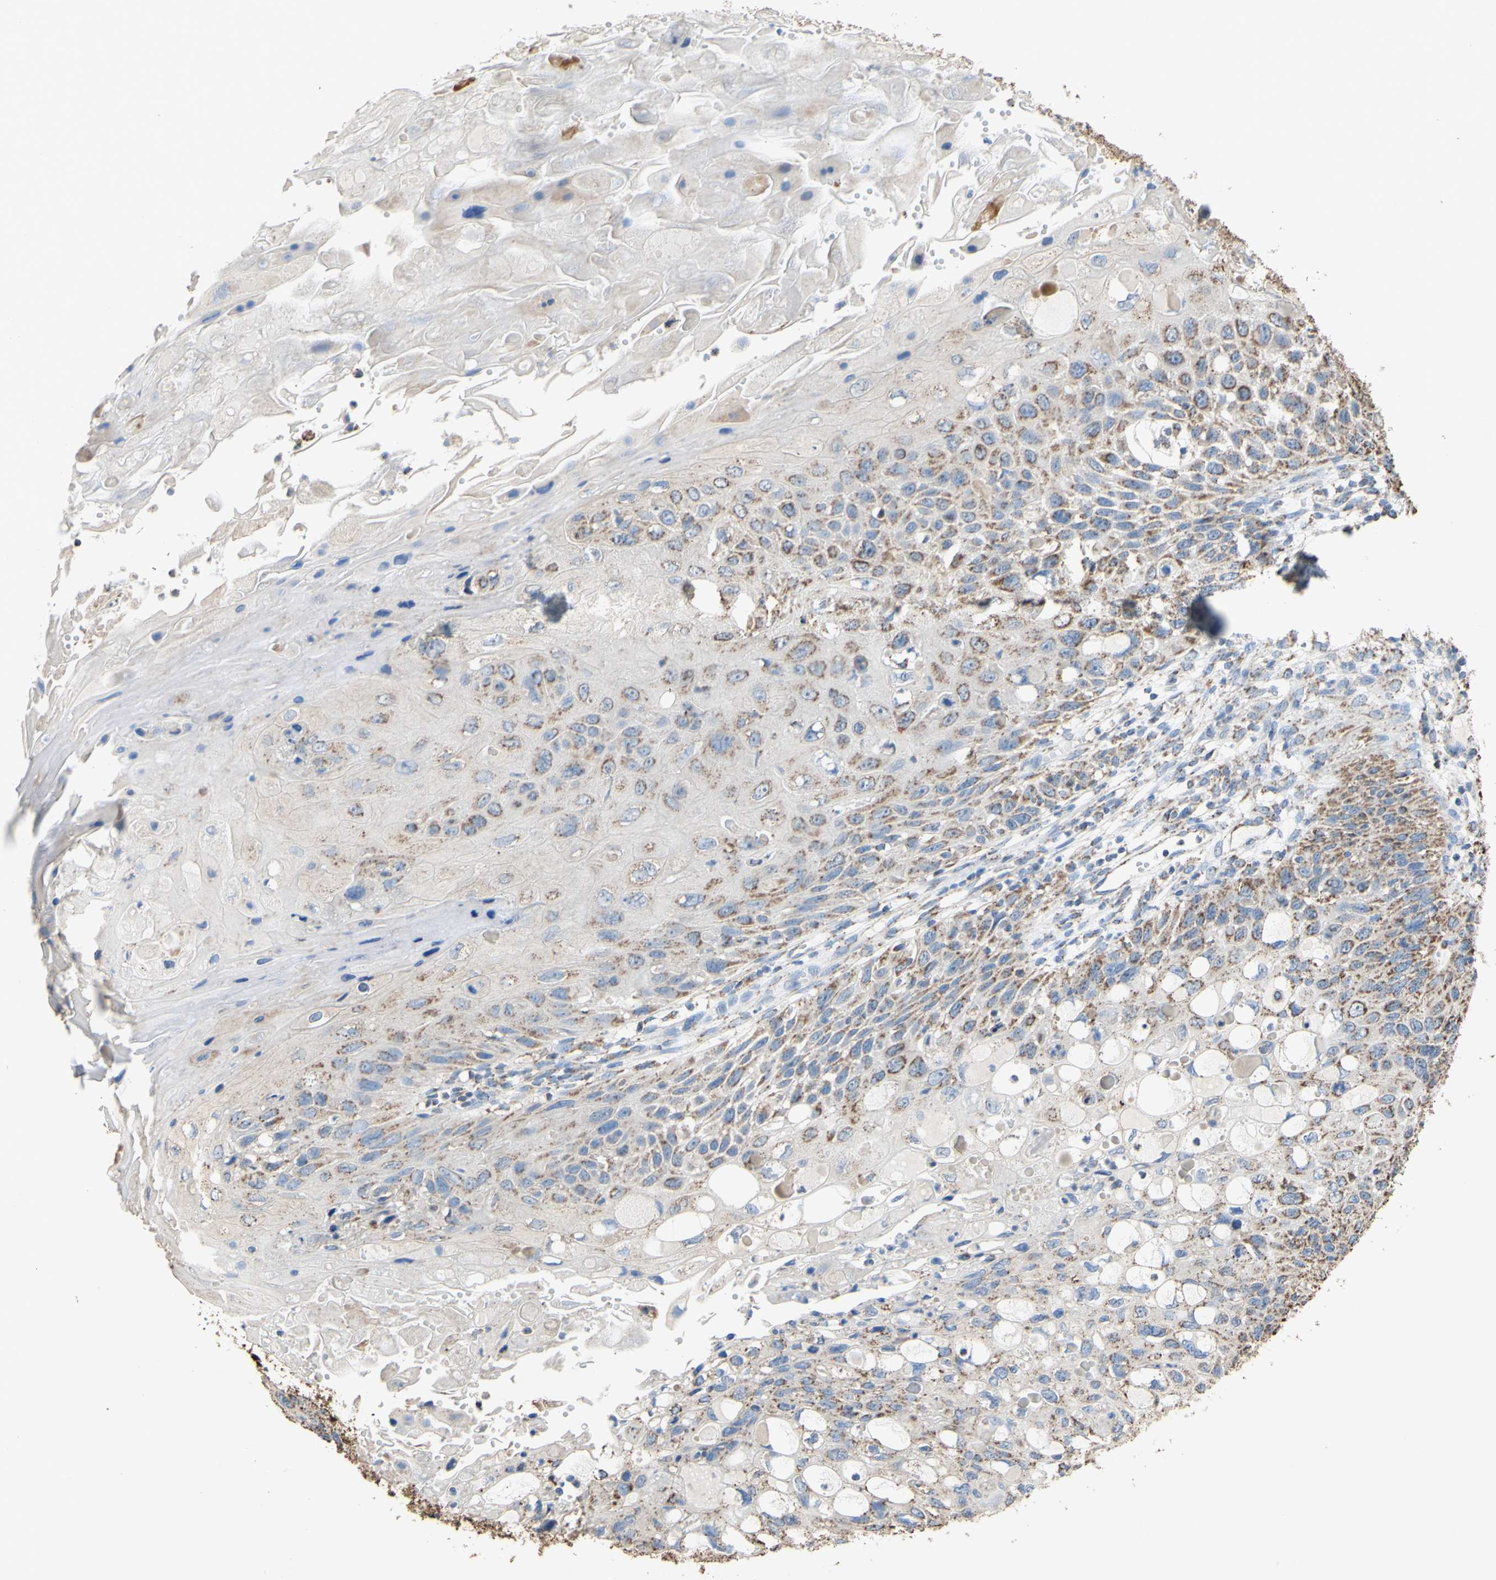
{"staining": {"intensity": "weak", "quantity": "25%-75%", "location": "cytoplasmic/membranous"}, "tissue": "cervical cancer", "cell_type": "Tumor cells", "image_type": "cancer", "snomed": [{"axis": "morphology", "description": "Squamous cell carcinoma, NOS"}, {"axis": "topography", "description": "Cervix"}], "caption": "The micrograph exhibits staining of cervical cancer, revealing weak cytoplasmic/membranous protein staining (brown color) within tumor cells. The protein of interest is stained brown, and the nuclei are stained in blue (DAB (3,3'-diaminobenzidine) IHC with brightfield microscopy, high magnification).", "gene": "CMKLR2", "patient": {"sex": "female", "age": 70}}